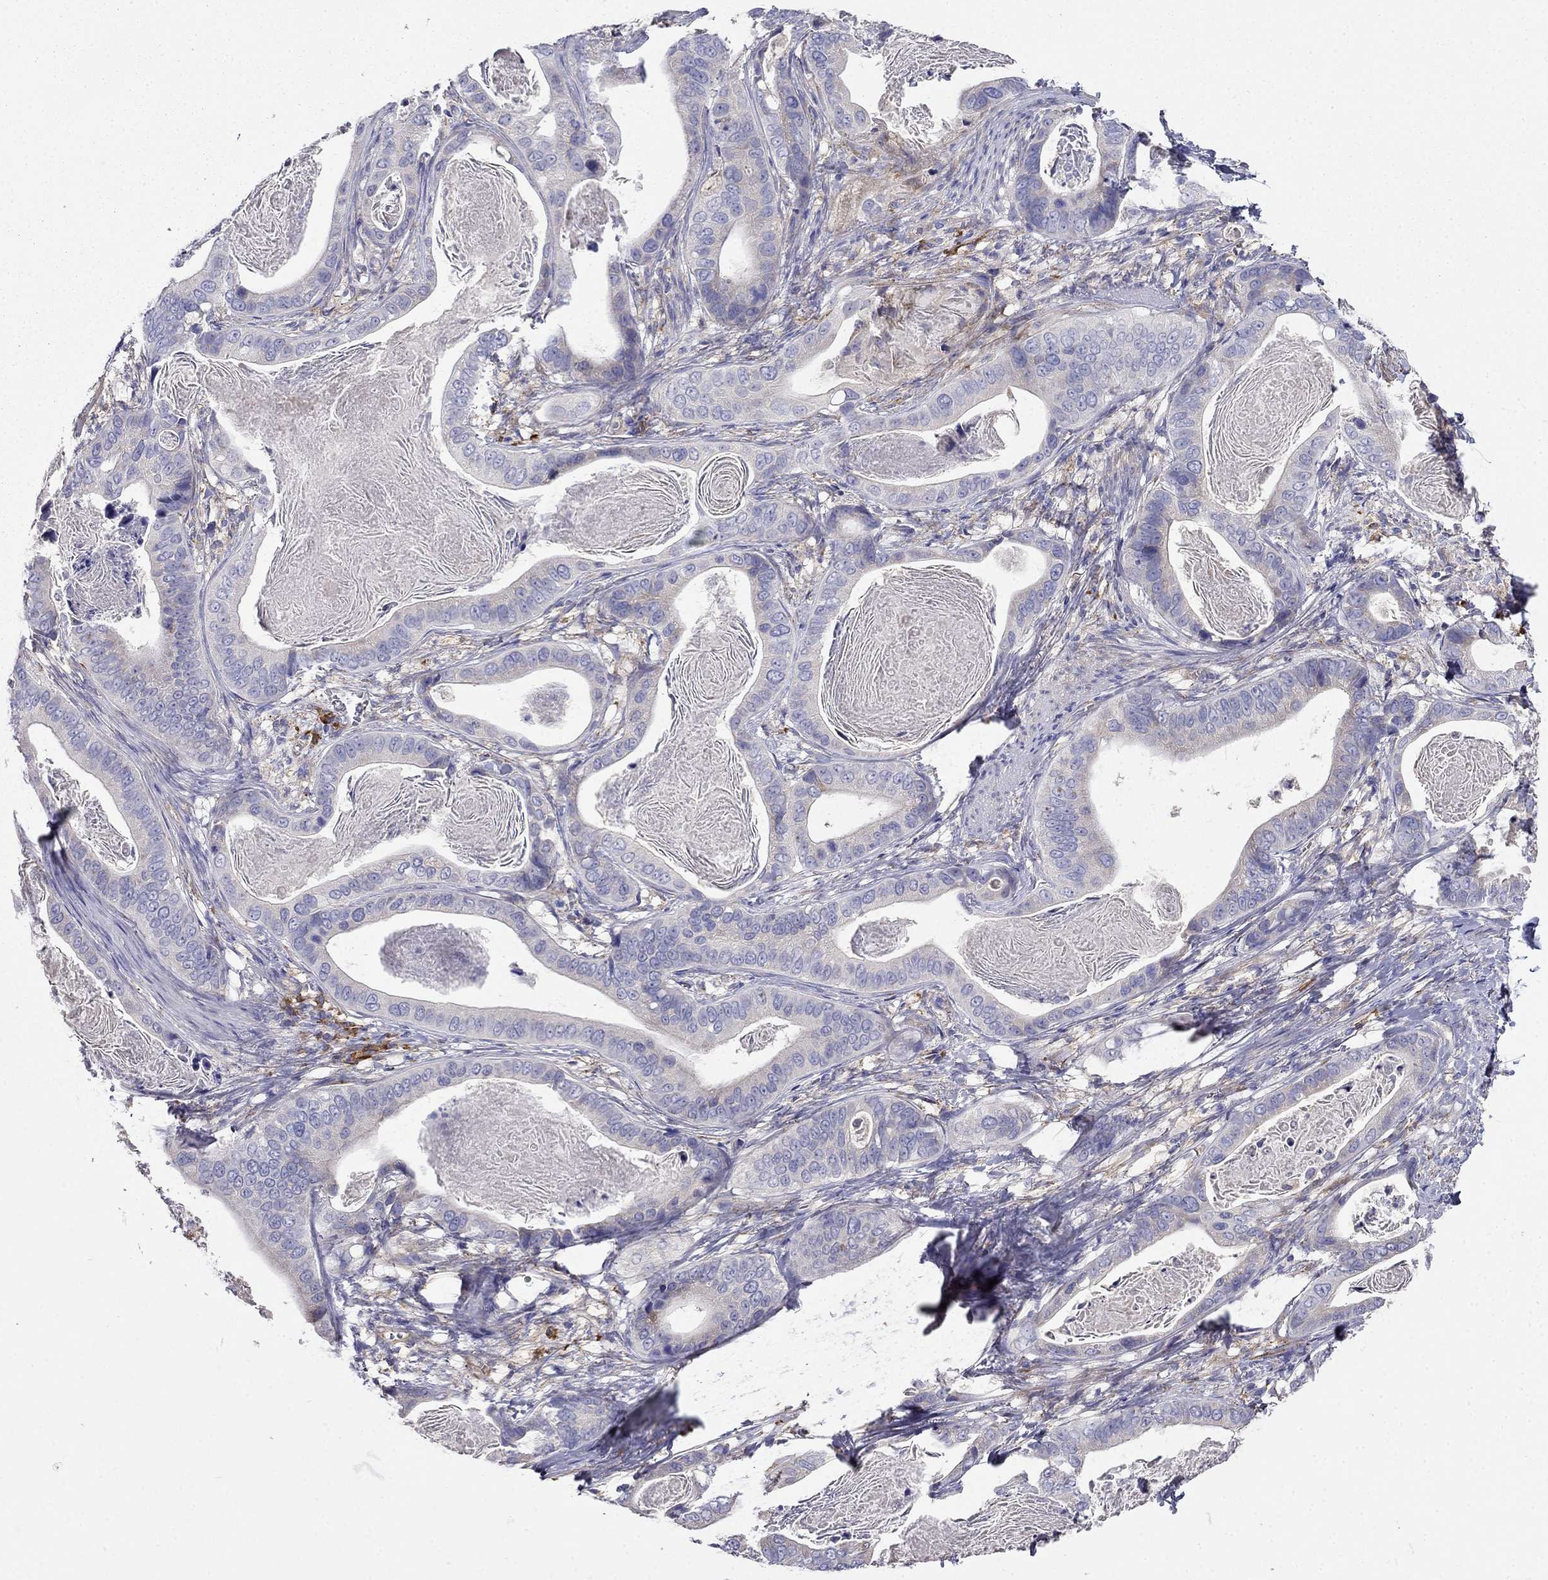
{"staining": {"intensity": "weak", "quantity": "<25%", "location": "cytoplasmic/membranous"}, "tissue": "stomach cancer", "cell_type": "Tumor cells", "image_type": "cancer", "snomed": [{"axis": "morphology", "description": "Adenocarcinoma, NOS"}, {"axis": "topography", "description": "Stomach"}], "caption": "There is no significant positivity in tumor cells of stomach cancer (adenocarcinoma). Nuclei are stained in blue.", "gene": "LONRF2", "patient": {"sex": "male", "age": 84}}